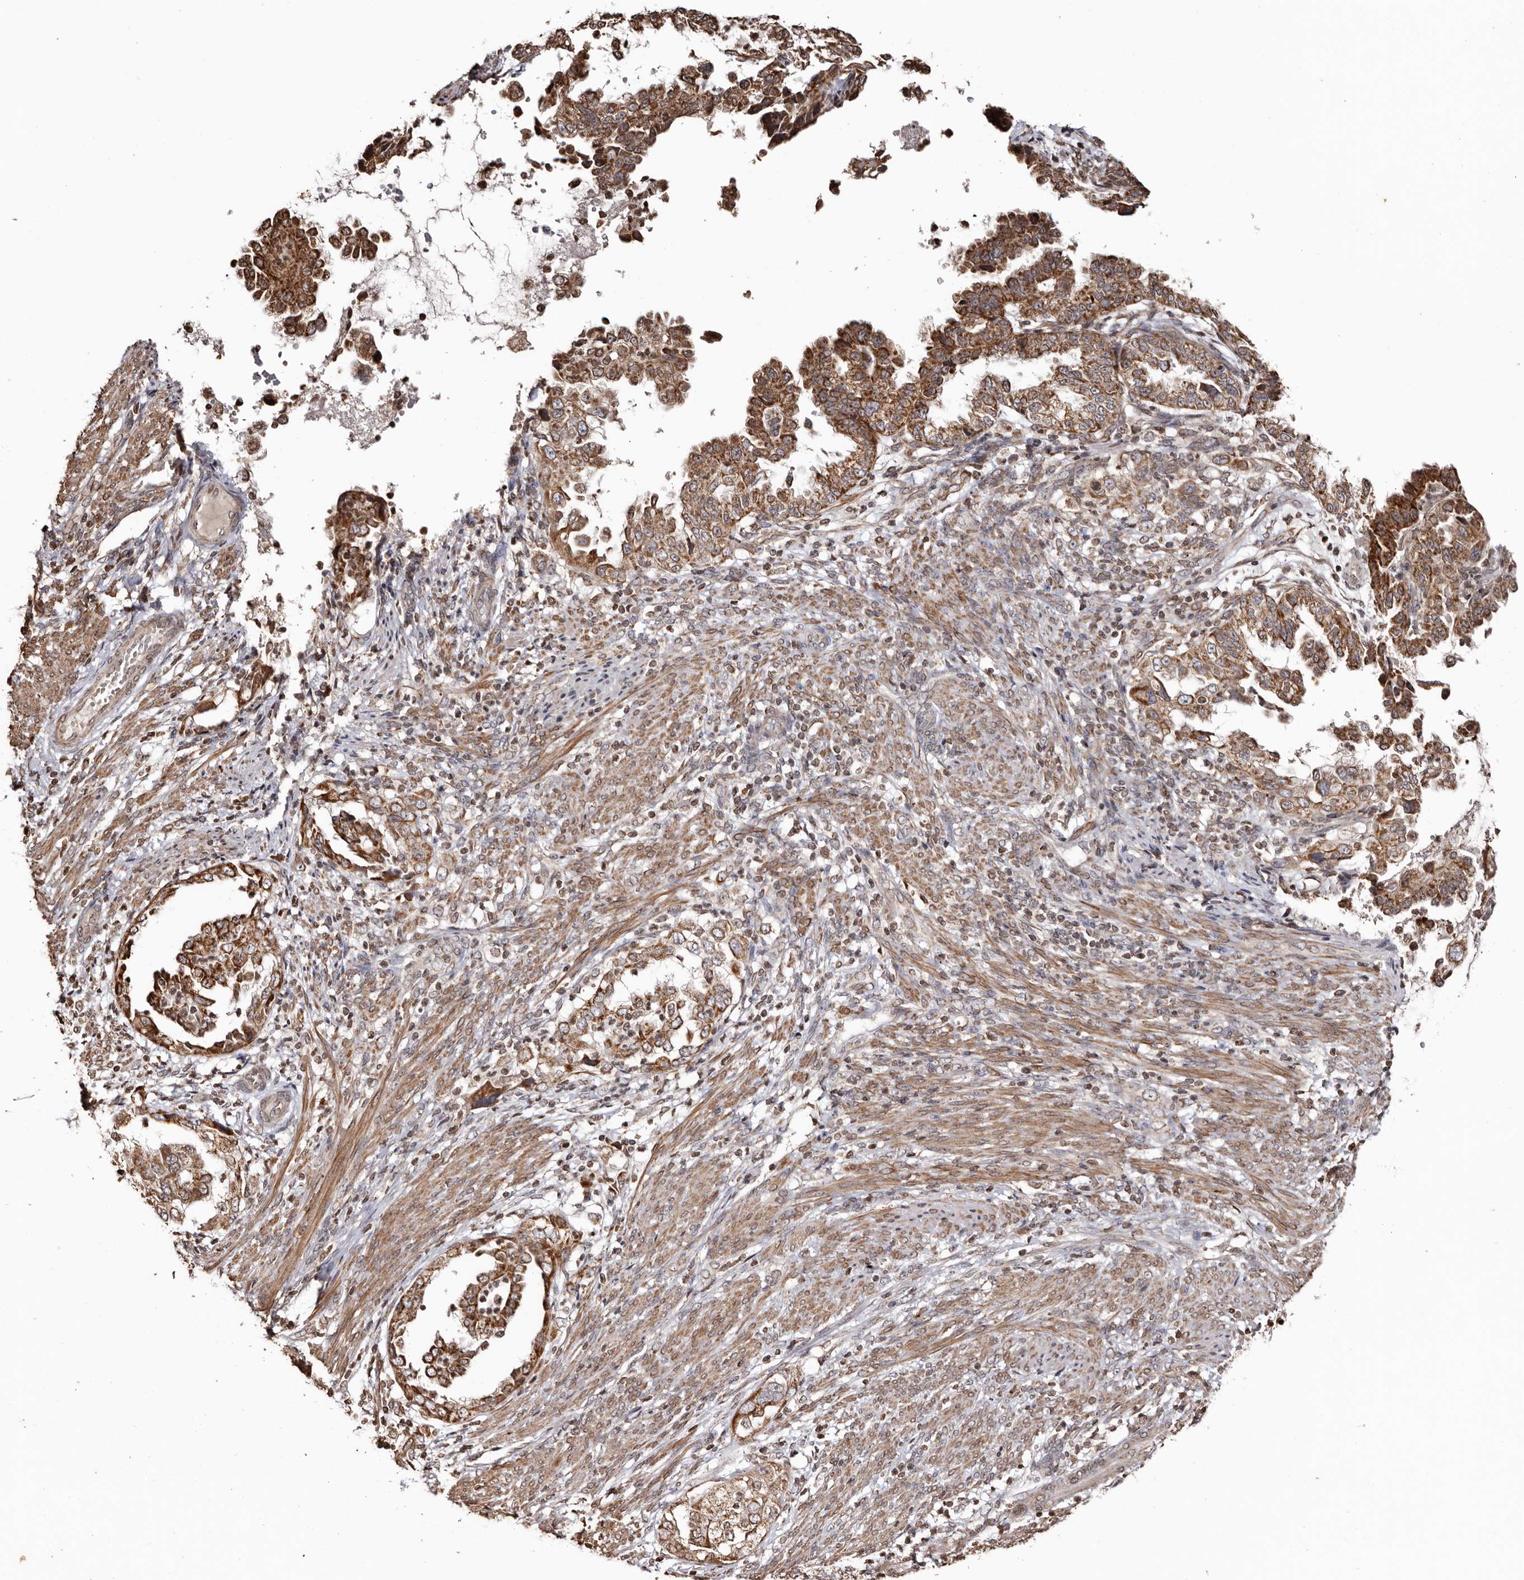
{"staining": {"intensity": "moderate", "quantity": ">75%", "location": "cytoplasmic/membranous"}, "tissue": "endometrial cancer", "cell_type": "Tumor cells", "image_type": "cancer", "snomed": [{"axis": "morphology", "description": "Adenocarcinoma, NOS"}, {"axis": "topography", "description": "Endometrium"}], "caption": "IHC of human endometrial cancer (adenocarcinoma) shows medium levels of moderate cytoplasmic/membranous expression in approximately >75% of tumor cells. Immunohistochemistry (ihc) stains the protein of interest in brown and the nuclei are stained blue.", "gene": "CCDC190", "patient": {"sex": "female", "age": 85}}